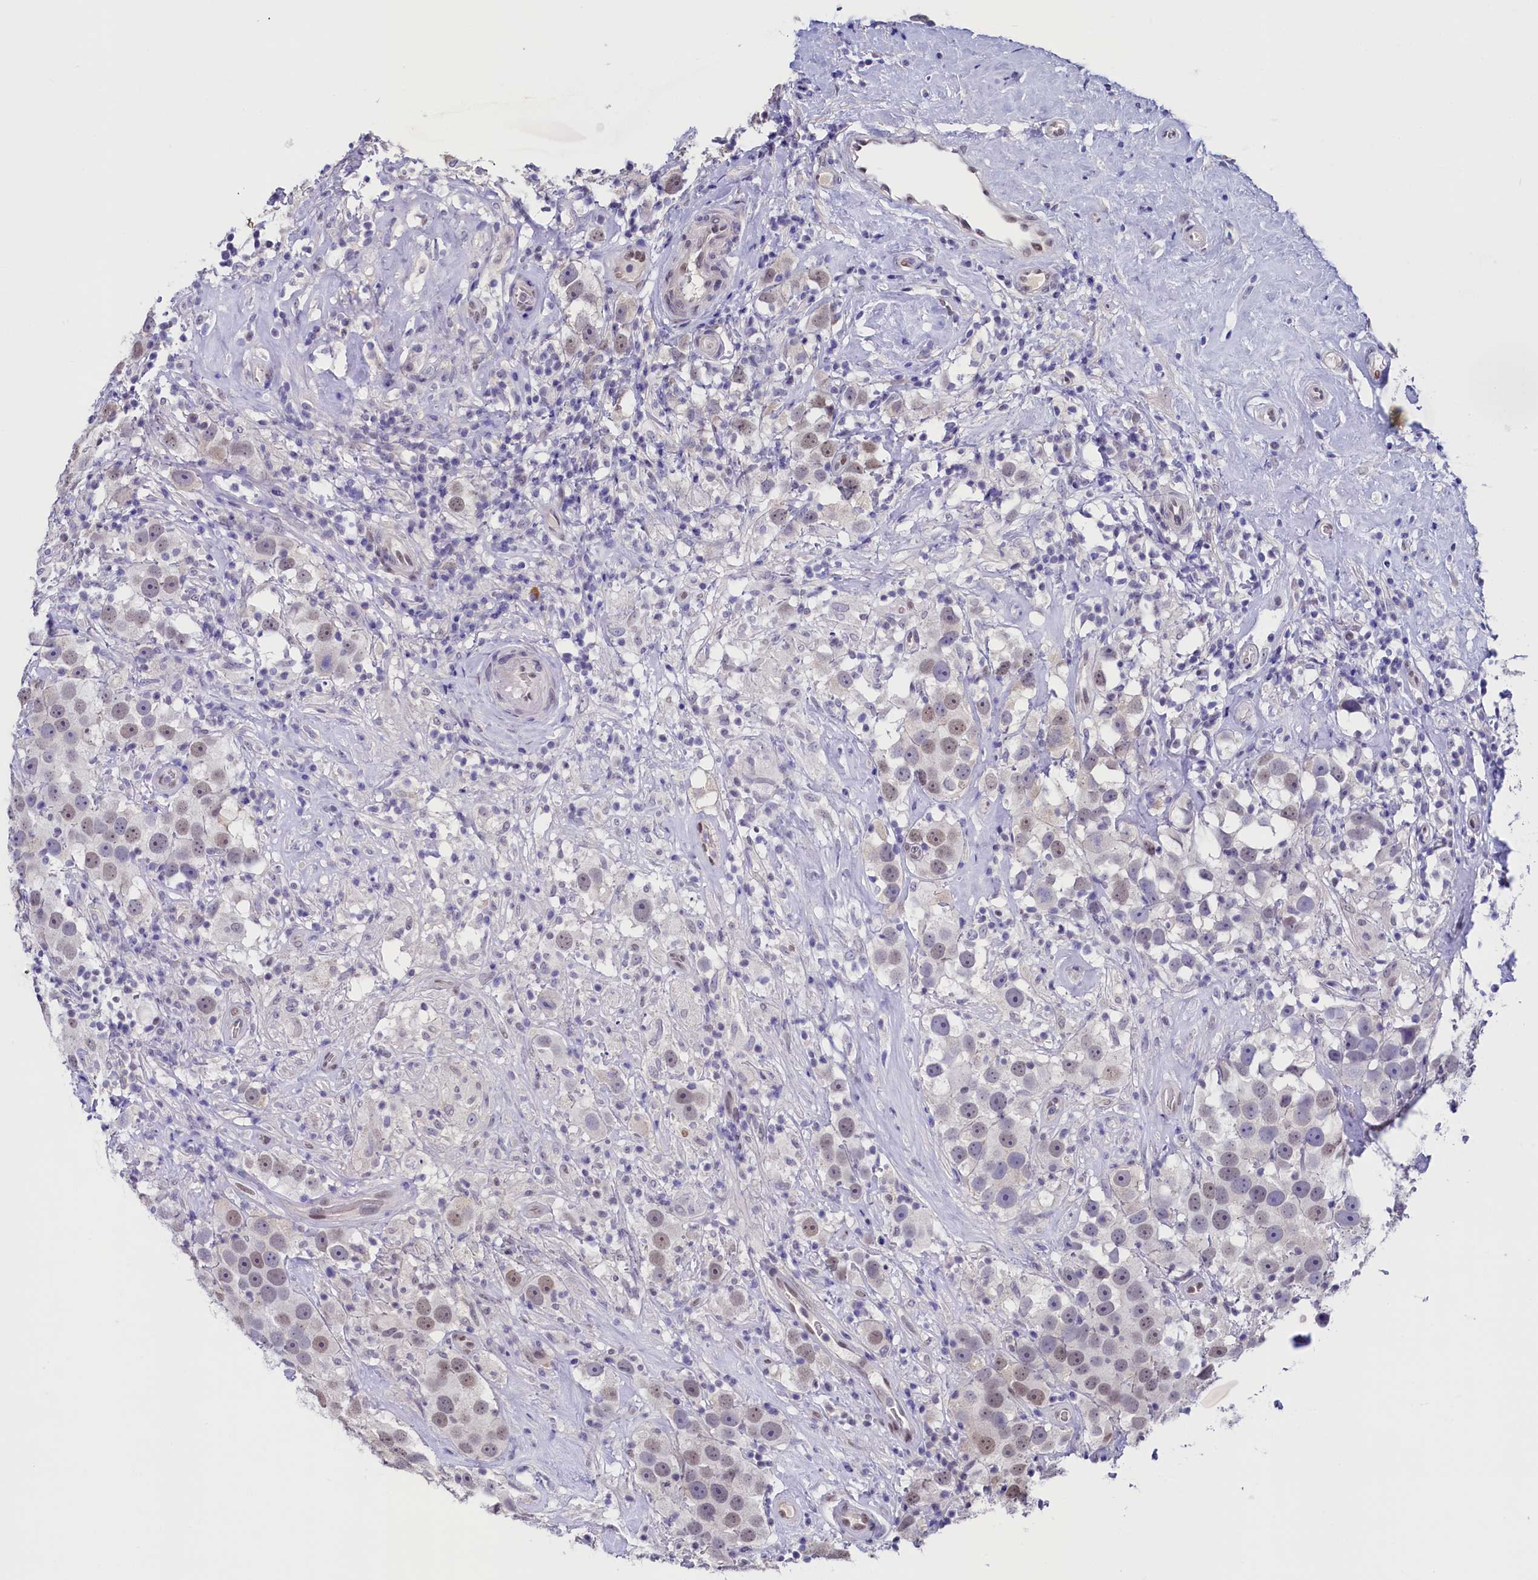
{"staining": {"intensity": "moderate", "quantity": "25%-75%", "location": "nuclear"}, "tissue": "testis cancer", "cell_type": "Tumor cells", "image_type": "cancer", "snomed": [{"axis": "morphology", "description": "Seminoma, NOS"}, {"axis": "topography", "description": "Testis"}], "caption": "Moderate nuclear protein positivity is present in approximately 25%-75% of tumor cells in testis seminoma.", "gene": "FLYWCH2", "patient": {"sex": "male", "age": 49}}